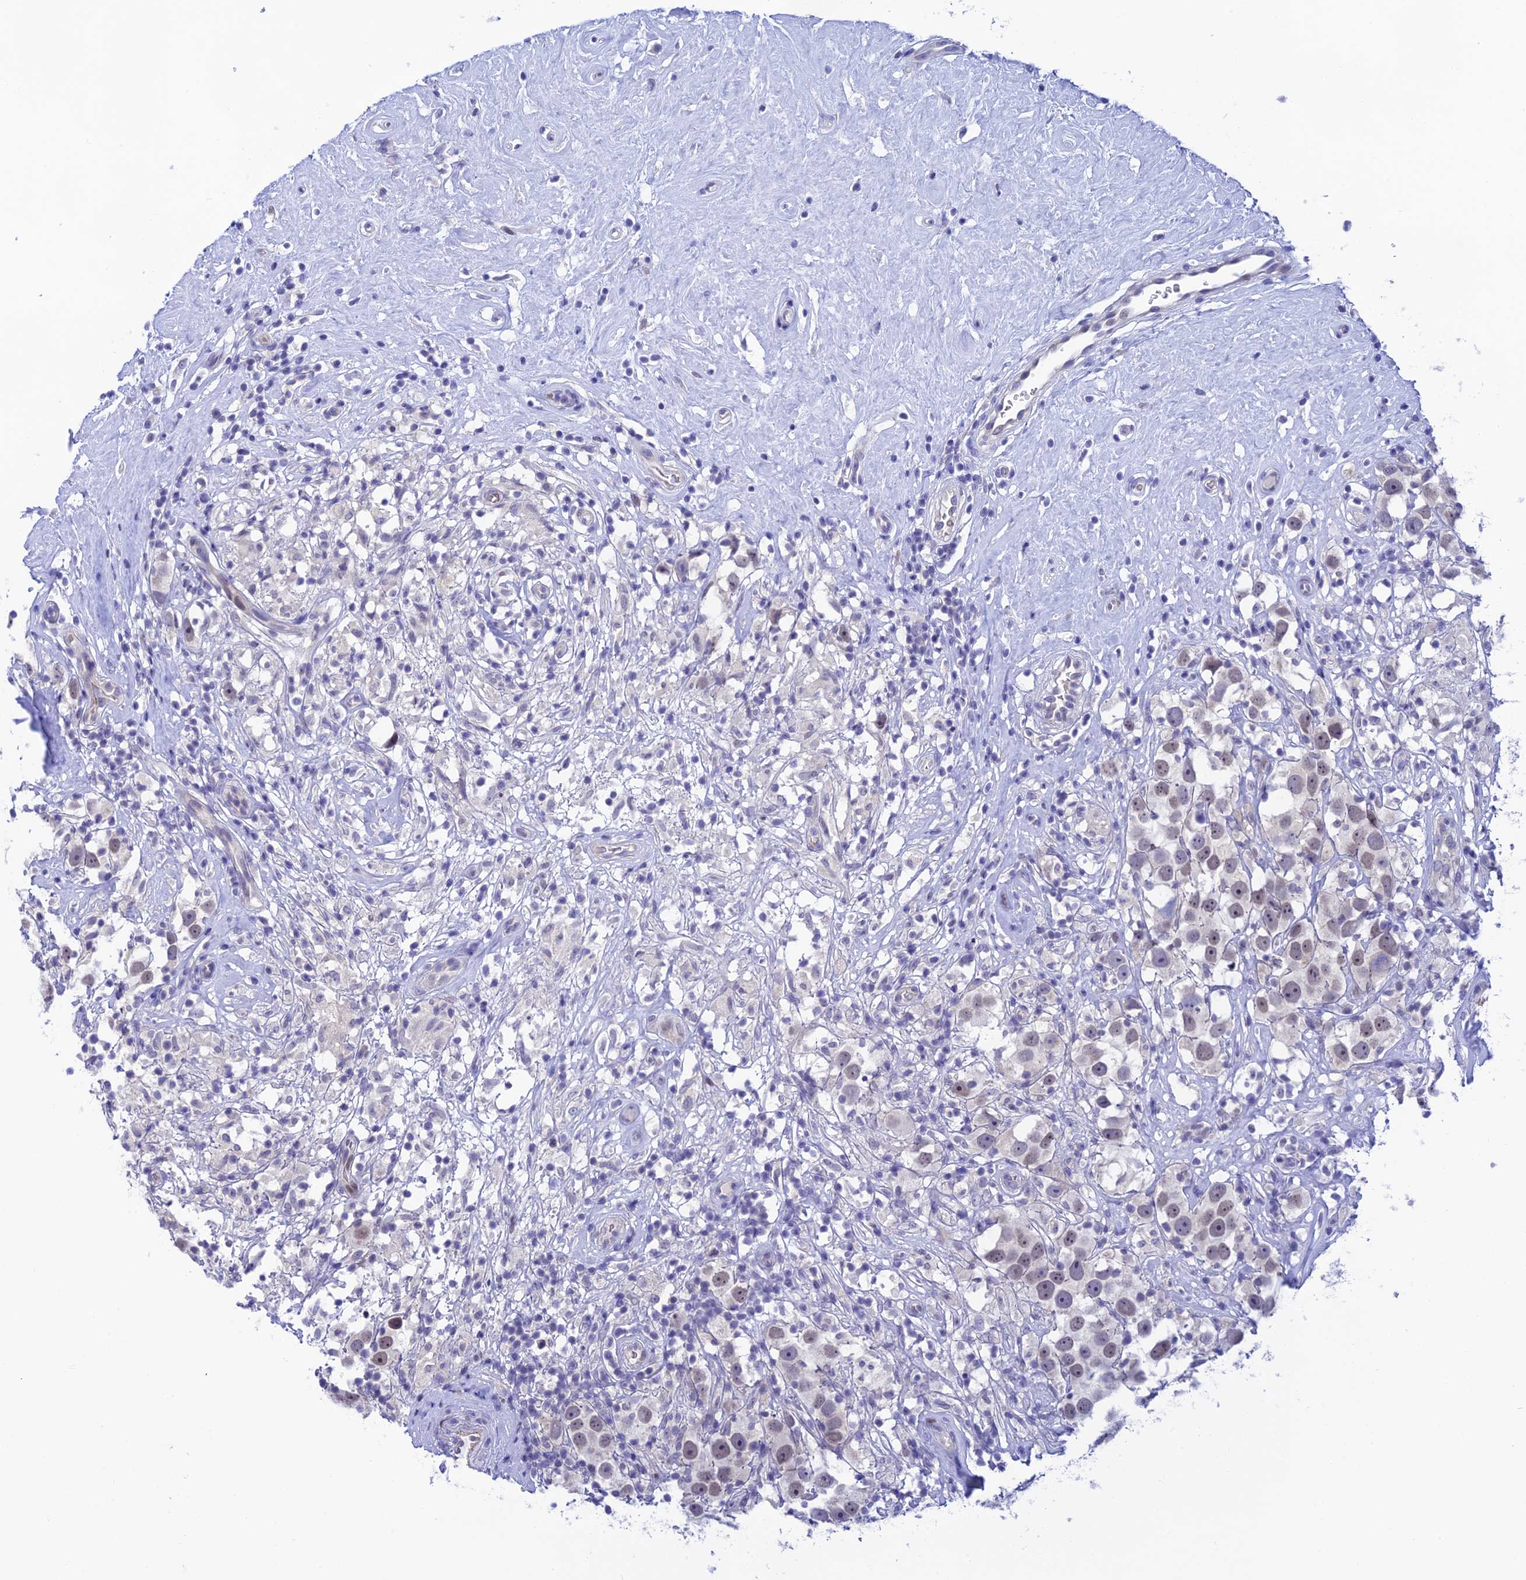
{"staining": {"intensity": "moderate", "quantity": "25%-75%", "location": "nuclear"}, "tissue": "testis cancer", "cell_type": "Tumor cells", "image_type": "cancer", "snomed": [{"axis": "morphology", "description": "Seminoma, NOS"}, {"axis": "topography", "description": "Testis"}], "caption": "Protein expression analysis of testis cancer displays moderate nuclear staining in approximately 25%-75% of tumor cells.", "gene": "RASGEF1B", "patient": {"sex": "male", "age": 49}}